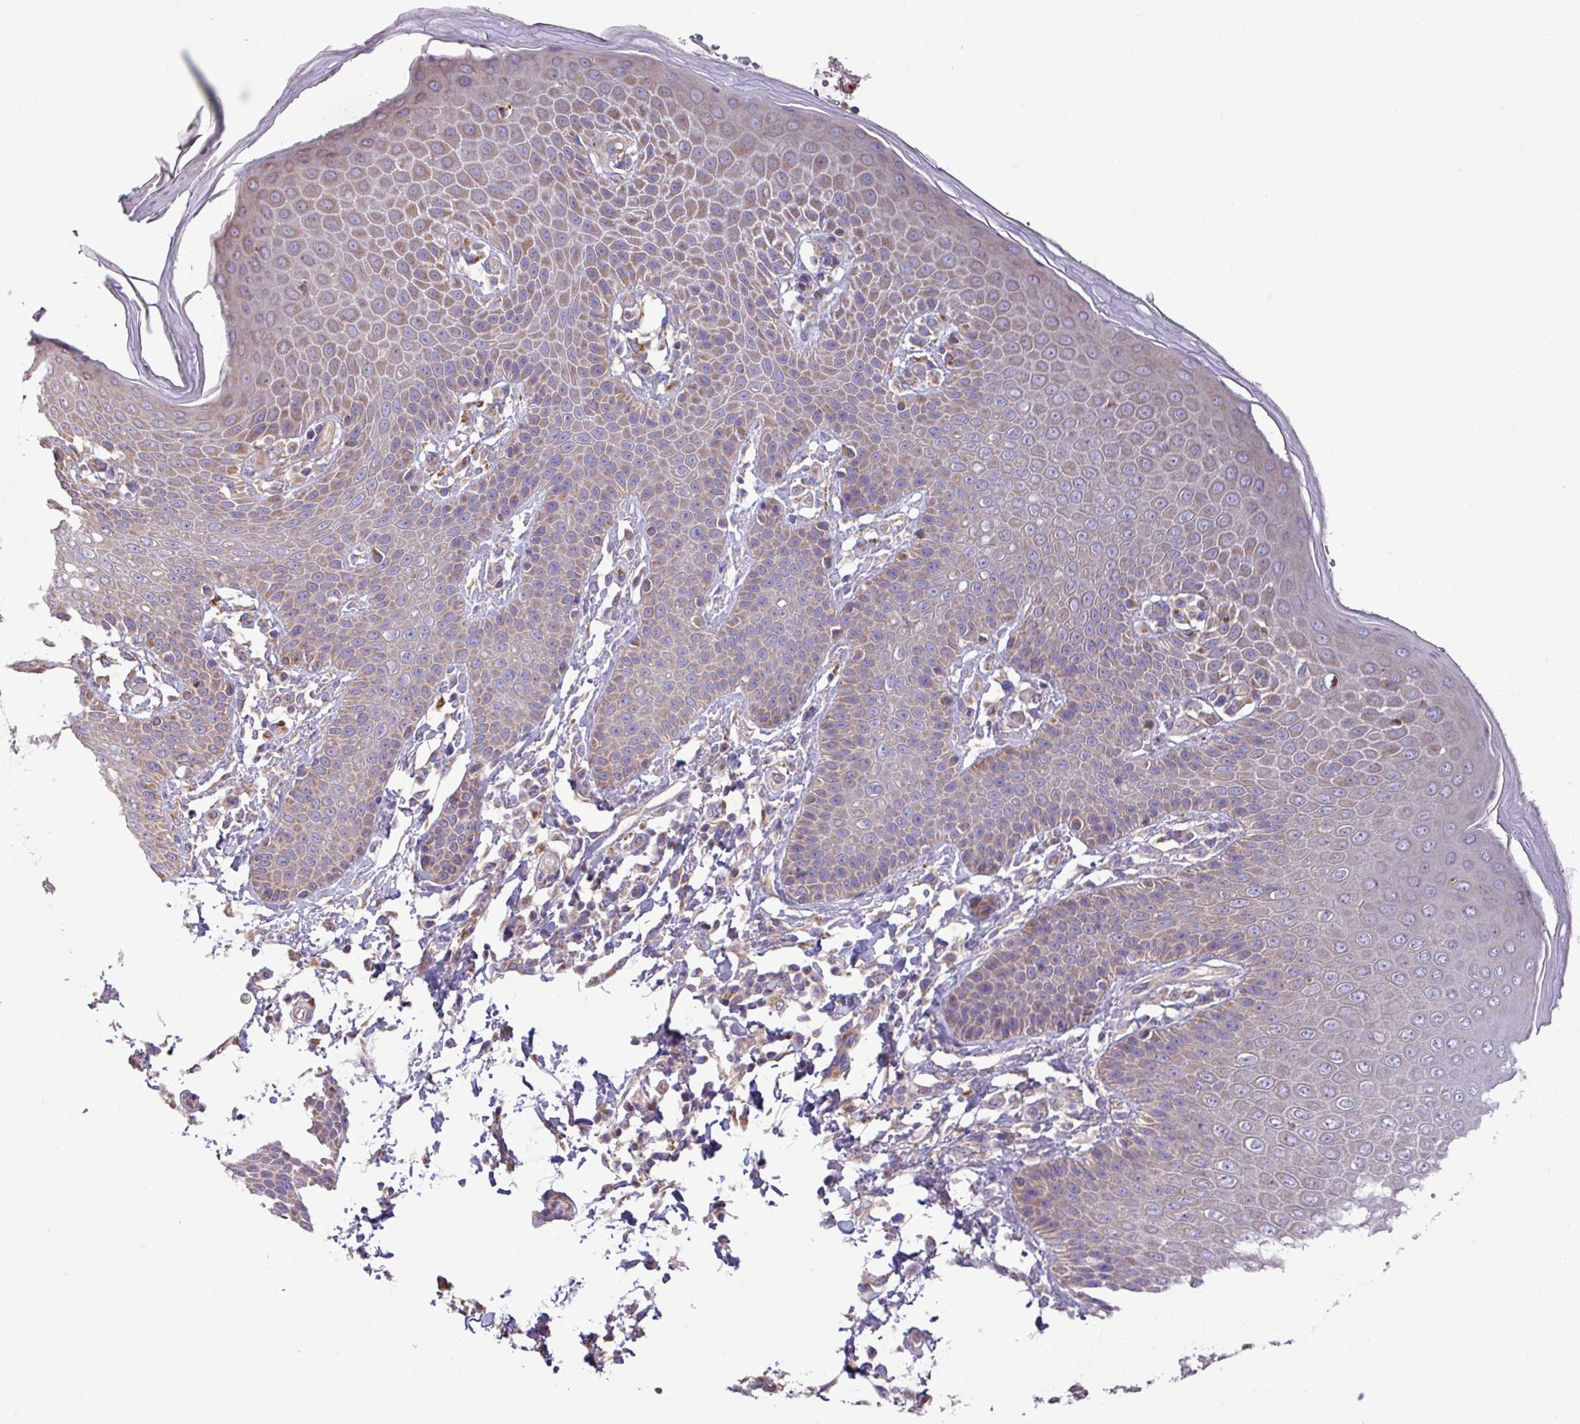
{"staining": {"intensity": "moderate", "quantity": "25%-75%", "location": "cytoplasmic/membranous"}, "tissue": "skin", "cell_type": "Epidermal cells", "image_type": "normal", "snomed": [{"axis": "morphology", "description": "Normal tissue, NOS"}, {"axis": "topography", "description": "Peripheral nerve tissue"}], "caption": "Immunohistochemistry (IHC) (DAB) staining of benign human skin reveals moderate cytoplasmic/membranous protein staining in about 25%-75% of epidermal cells.", "gene": "PPM1J", "patient": {"sex": "male", "age": 51}}